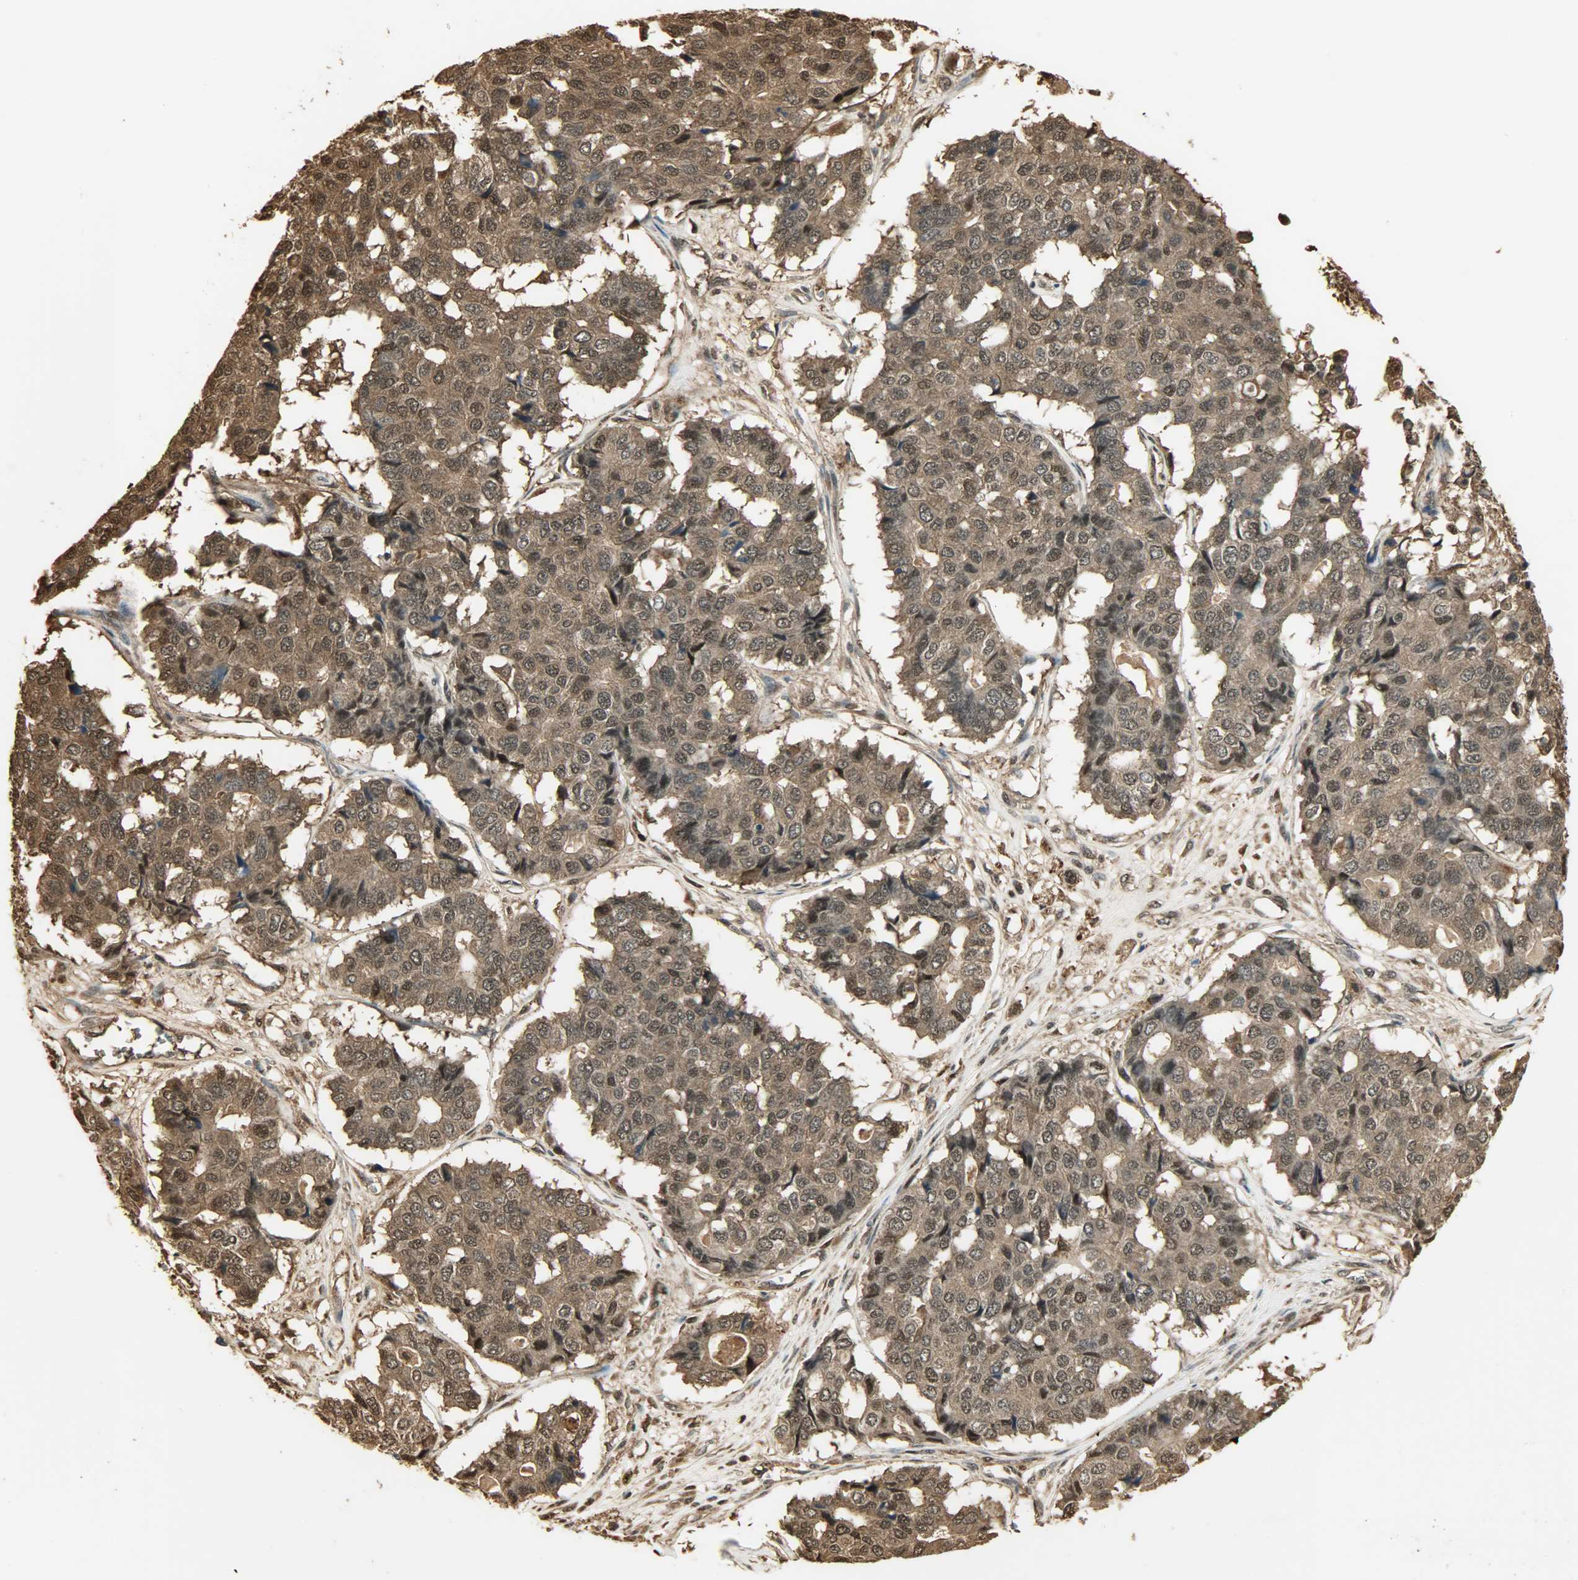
{"staining": {"intensity": "strong", "quantity": ">75%", "location": "cytoplasmic/membranous,nuclear"}, "tissue": "pancreatic cancer", "cell_type": "Tumor cells", "image_type": "cancer", "snomed": [{"axis": "morphology", "description": "Adenocarcinoma, NOS"}, {"axis": "topography", "description": "Pancreas"}], "caption": "A high amount of strong cytoplasmic/membranous and nuclear expression is seen in about >75% of tumor cells in pancreatic cancer (adenocarcinoma) tissue.", "gene": "YWHAZ", "patient": {"sex": "male", "age": 50}}